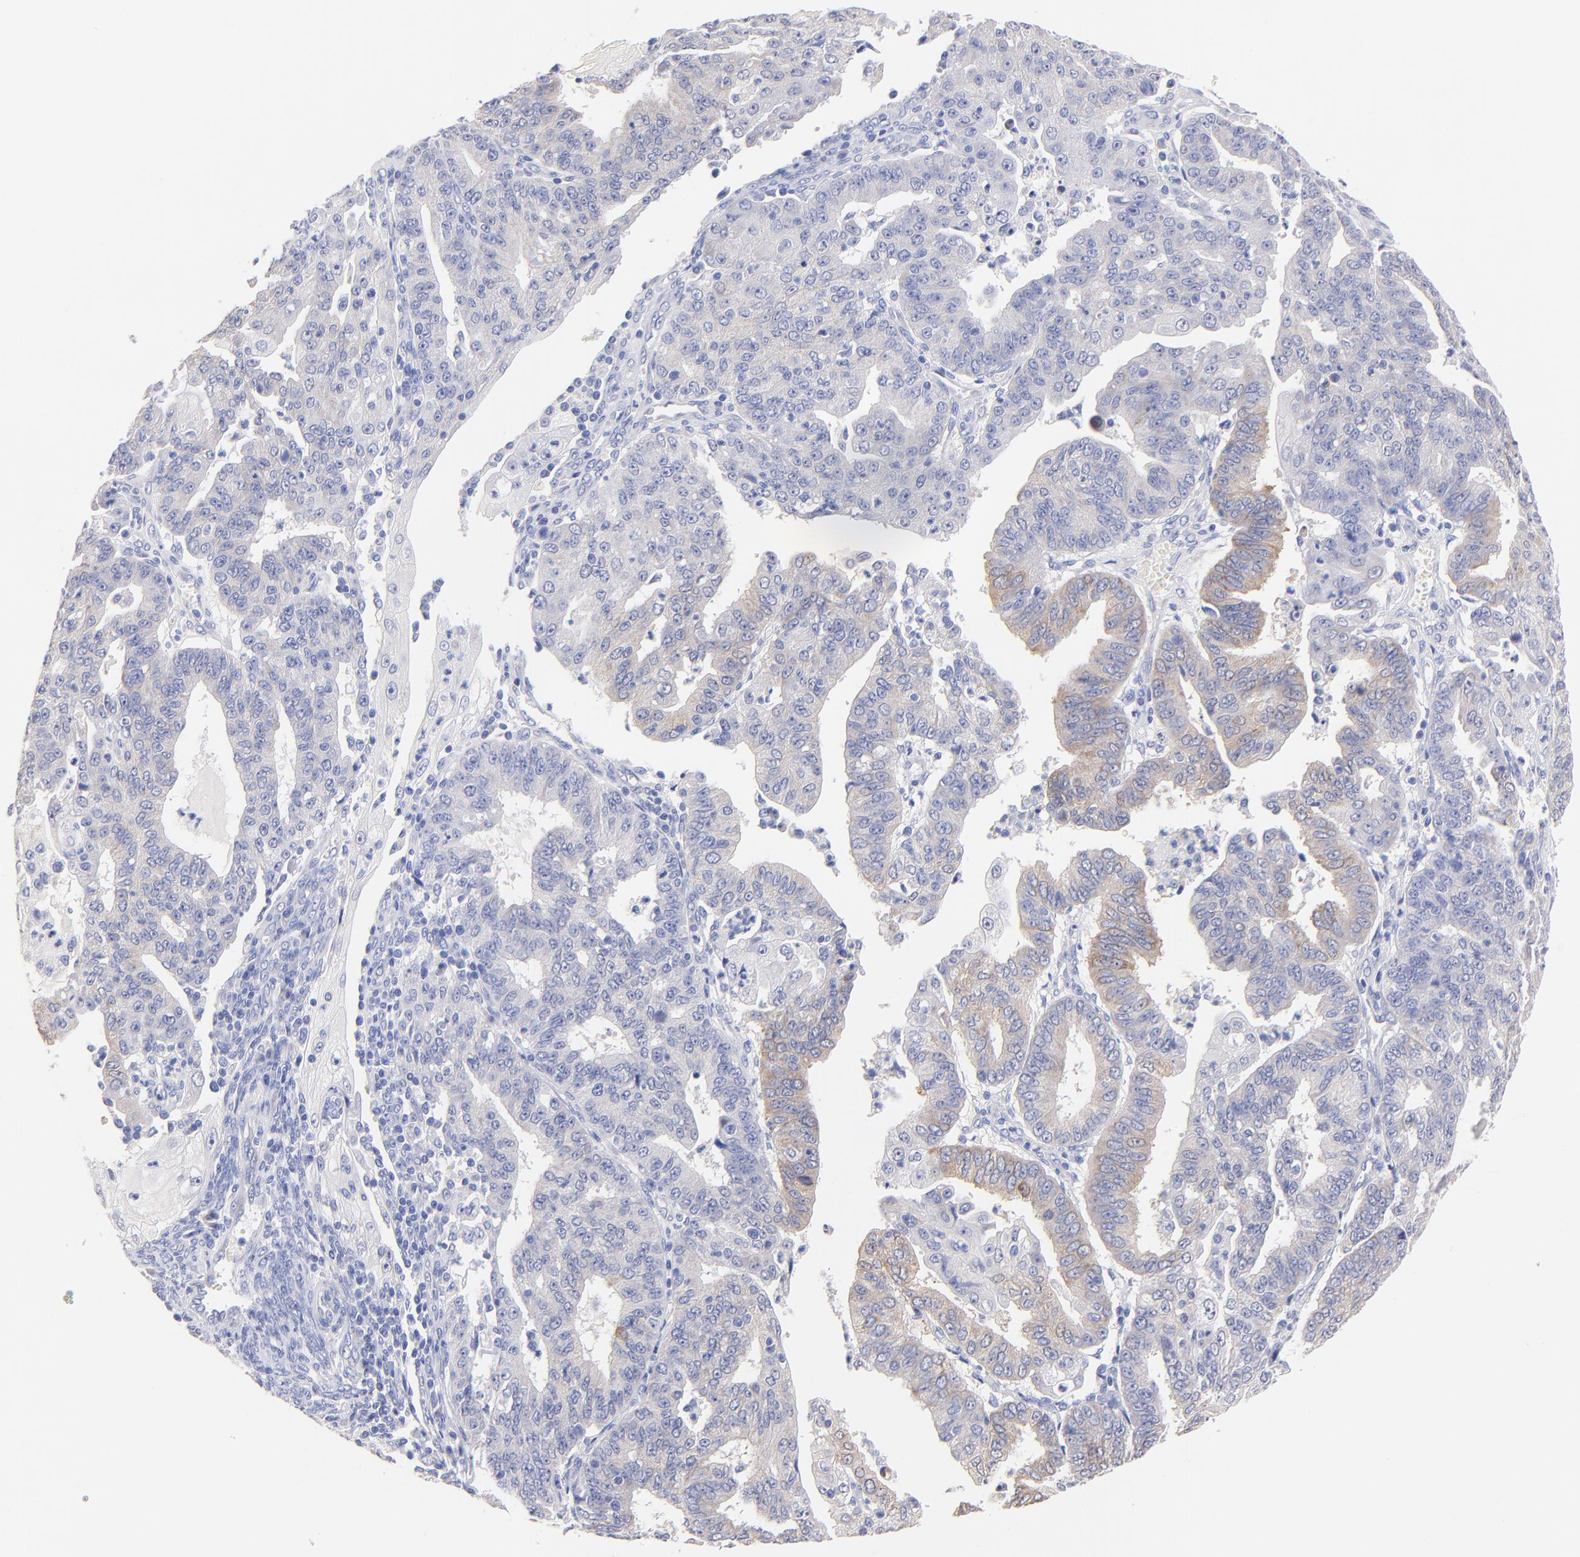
{"staining": {"intensity": "moderate", "quantity": "<25%", "location": "cytoplasmic/membranous"}, "tissue": "endometrial cancer", "cell_type": "Tumor cells", "image_type": "cancer", "snomed": [{"axis": "morphology", "description": "Adenocarcinoma, NOS"}, {"axis": "topography", "description": "Endometrium"}], "caption": "A high-resolution image shows IHC staining of adenocarcinoma (endometrial), which demonstrates moderate cytoplasmic/membranous staining in approximately <25% of tumor cells. (DAB (3,3'-diaminobenzidine) IHC, brown staining for protein, blue staining for nuclei).", "gene": "CFAP57", "patient": {"sex": "female", "age": 56}}